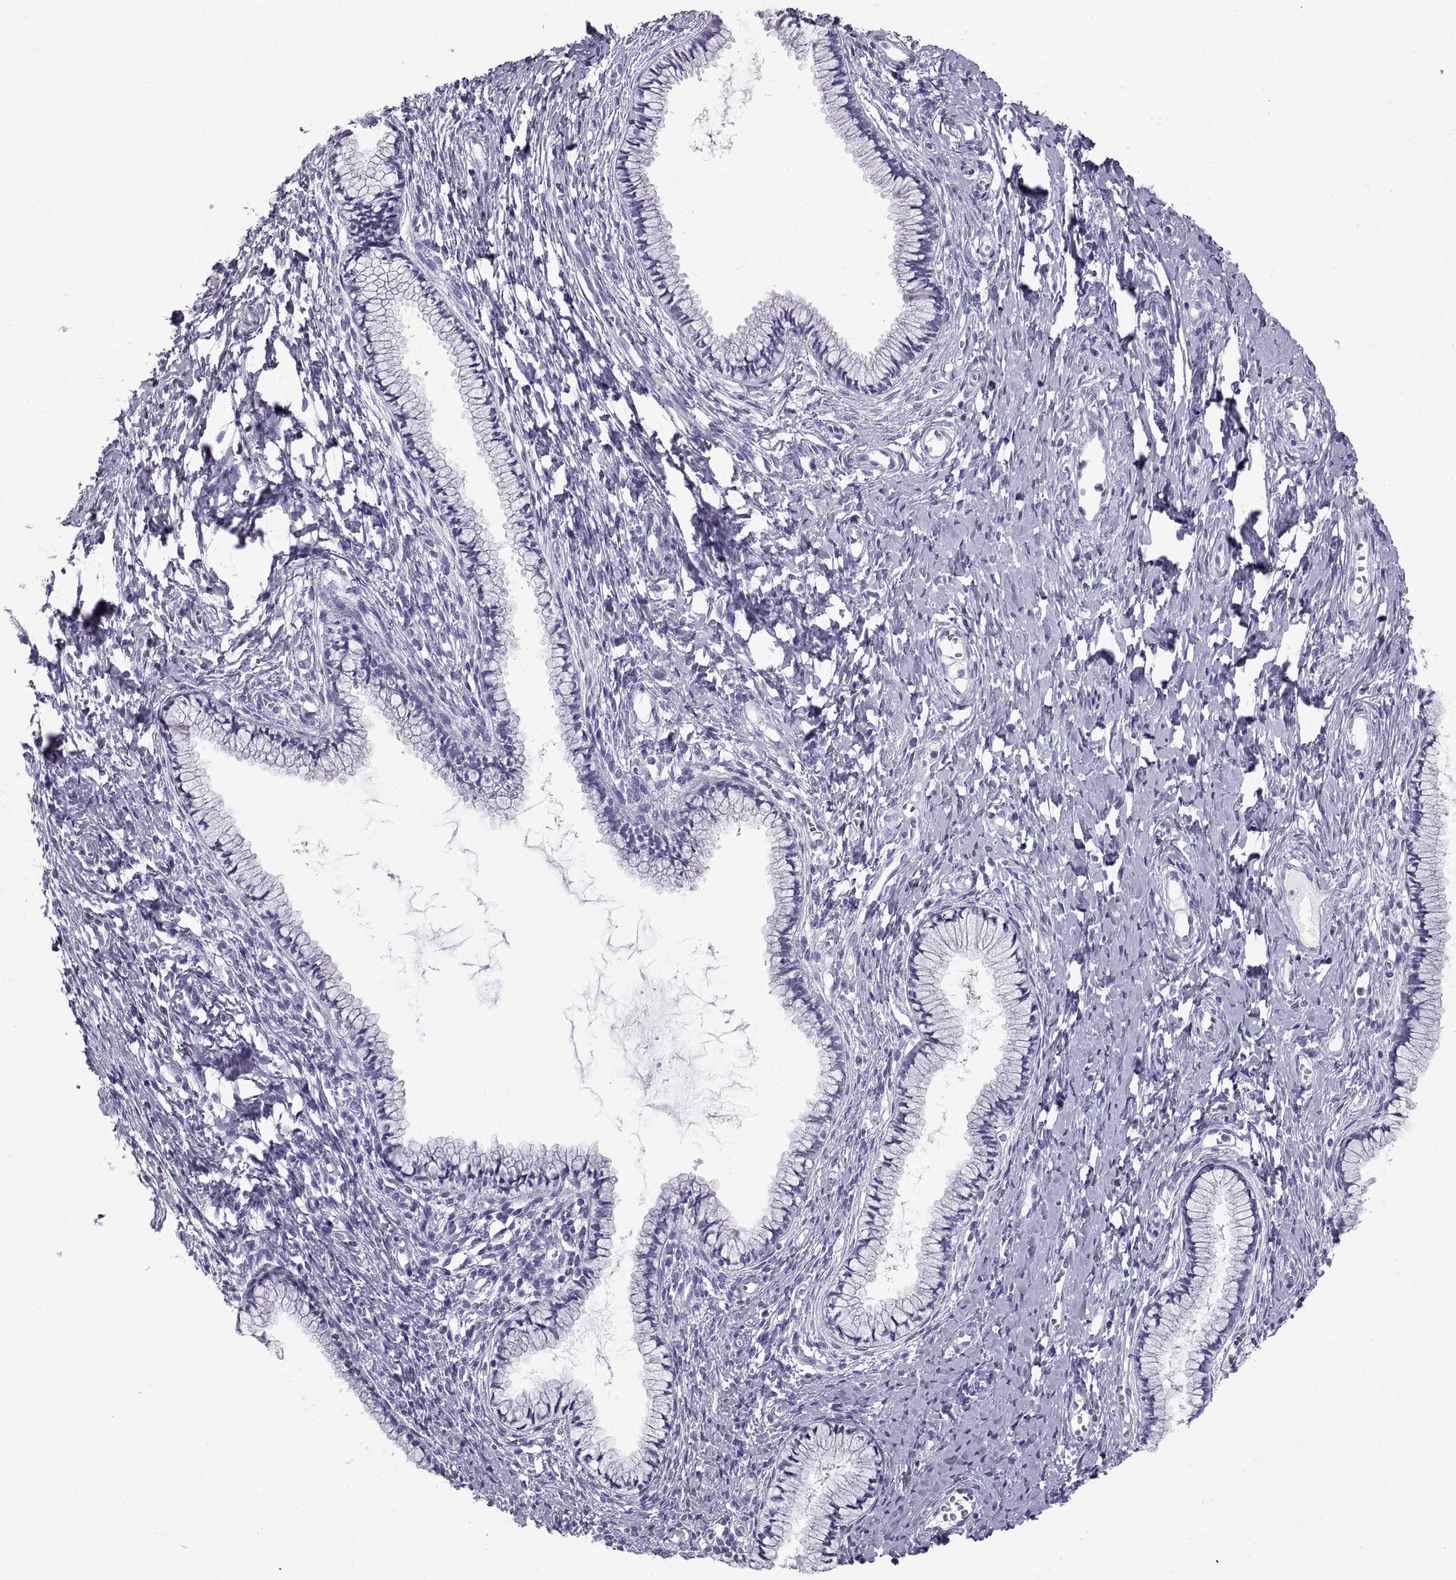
{"staining": {"intensity": "negative", "quantity": "none", "location": "none"}, "tissue": "cervix", "cell_type": "Glandular cells", "image_type": "normal", "snomed": [{"axis": "morphology", "description": "Normal tissue, NOS"}, {"axis": "topography", "description": "Cervix"}], "caption": "Immunohistochemistry histopathology image of unremarkable human cervix stained for a protein (brown), which demonstrates no positivity in glandular cells.", "gene": "RLBP1", "patient": {"sex": "female", "age": 40}}